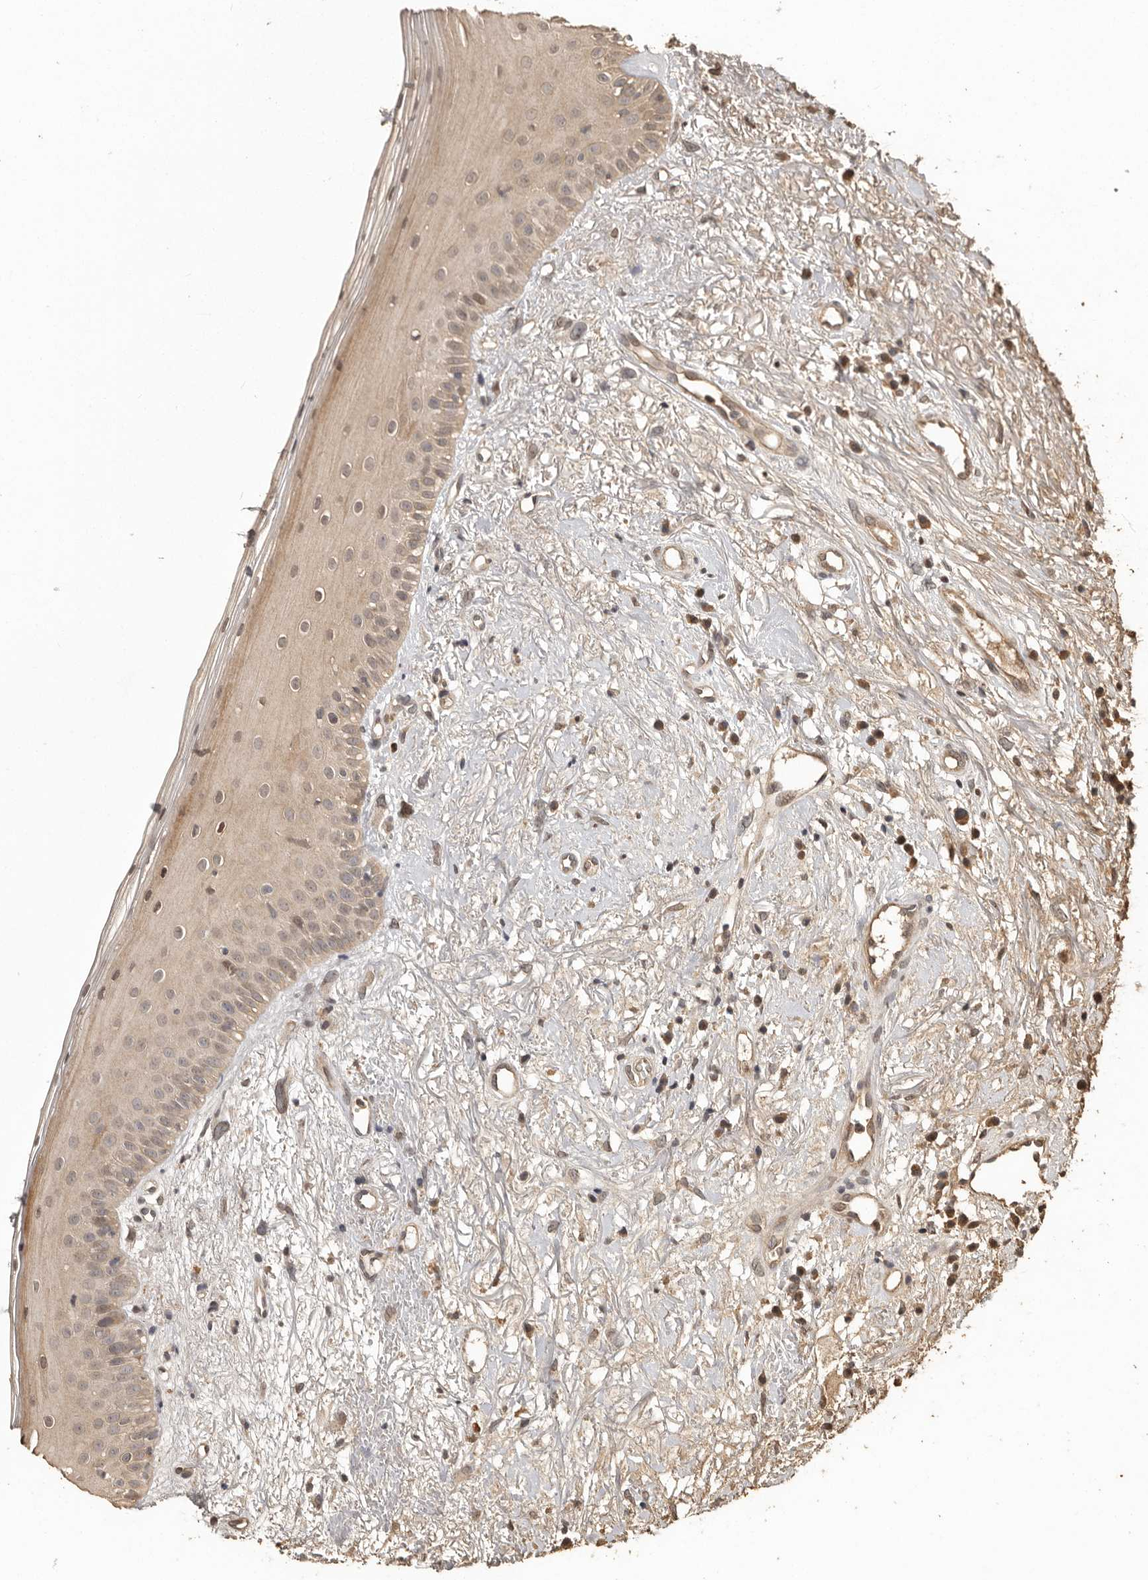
{"staining": {"intensity": "moderate", "quantity": "25%-75%", "location": "cytoplasmic/membranous"}, "tissue": "oral mucosa", "cell_type": "Squamous epithelial cells", "image_type": "normal", "snomed": [{"axis": "morphology", "description": "Normal tissue, NOS"}, {"axis": "topography", "description": "Oral tissue"}], "caption": "IHC of normal oral mucosa exhibits medium levels of moderate cytoplasmic/membranous positivity in about 25%-75% of squamous epithelial cells. (DAB (3,3'-diaminobenzidine) IHC, brown staining for protein, blue staining for nuclei).", "gene": "NUP43", "patient": {"sex": "female", "age": 63}}